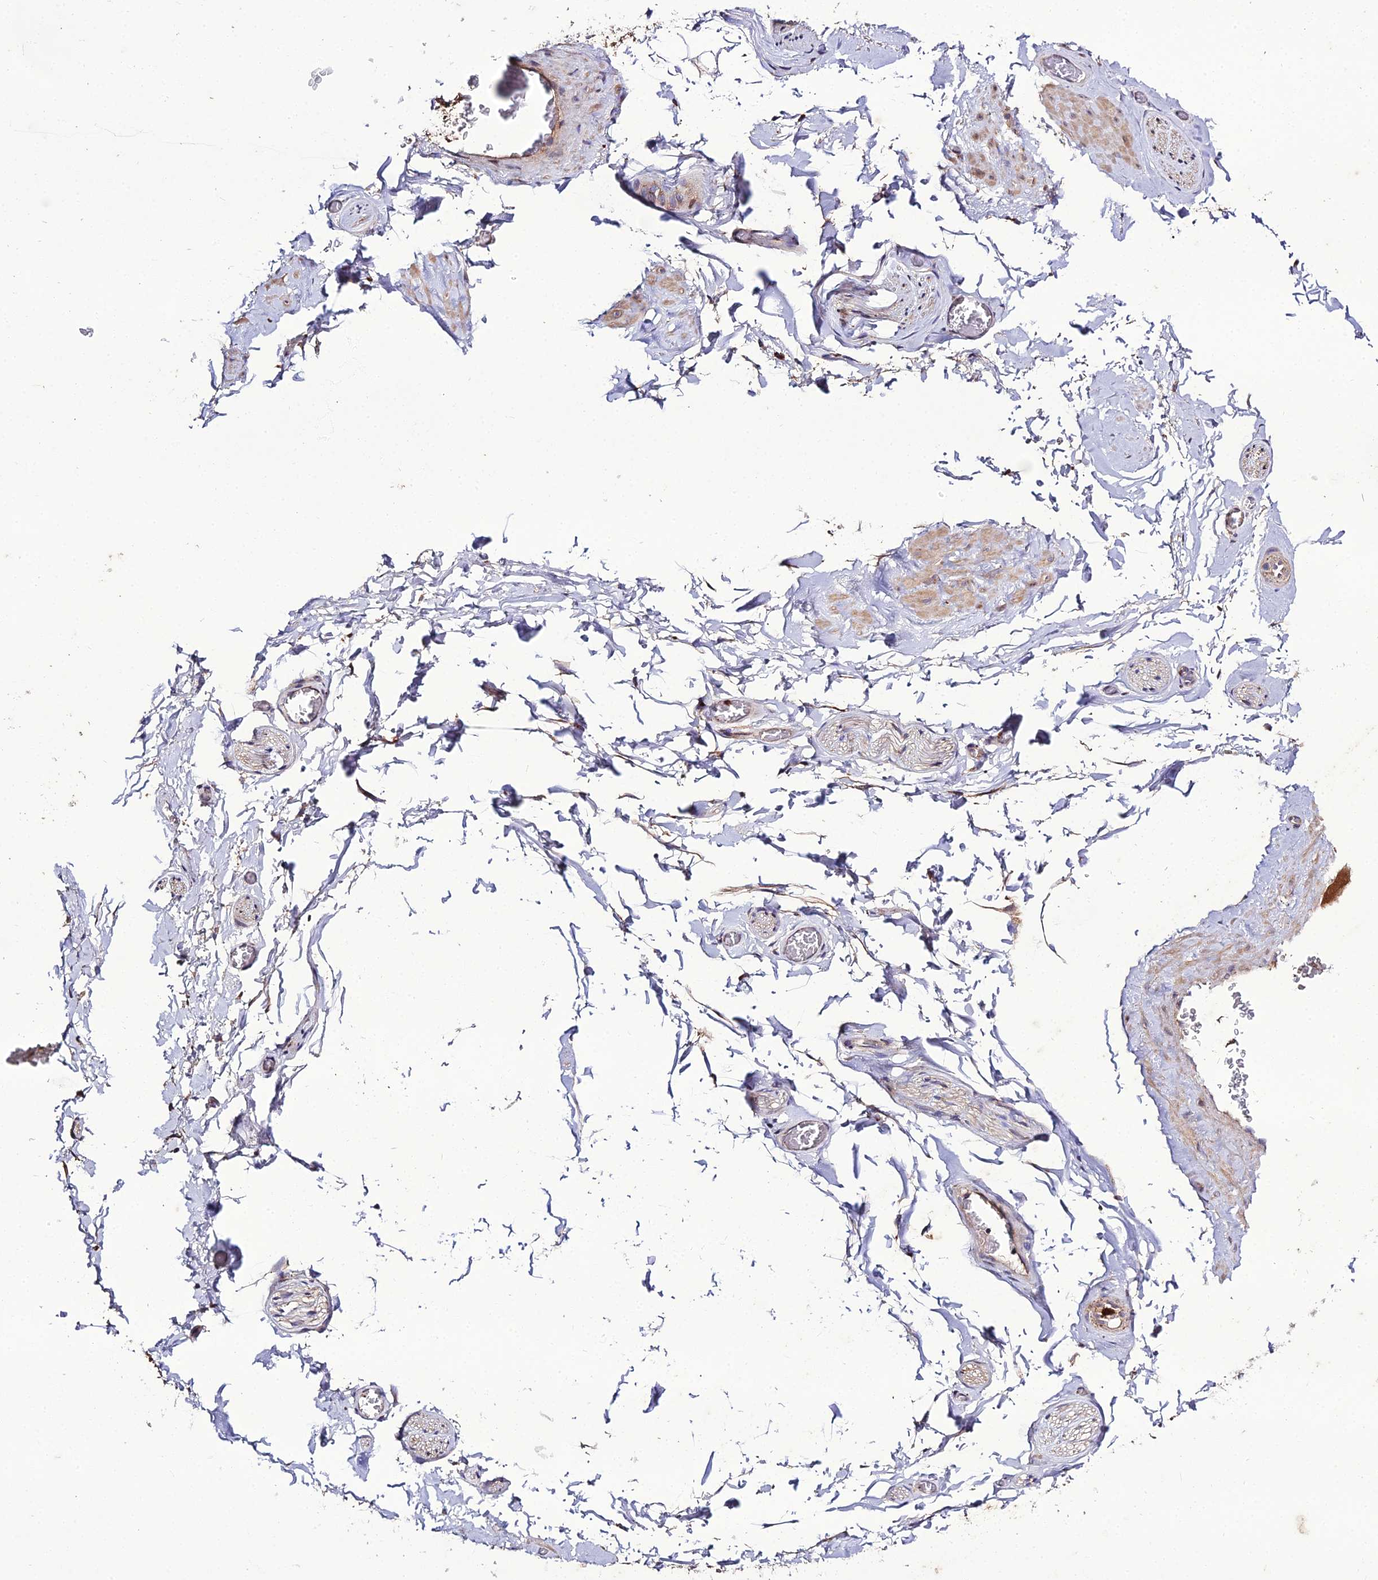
{"staining": {"intensity": "negative", "quantity": "none", "location": "none"}, "tissue": "adipose tissue", "cell_type": "Adipocytes", "image_type": "normal", "snomed": [{"axis": "morphology", "description": "Normal tissue, NOS"}, {"axis": "topography", "description": "Soft tissue"}, {"axis": "topography", "description": "Adipose tissue"}, {"axis": "topography", "description": "Vascular tissue"}, {"axis": "topography", "description": "Peripheral nerve tissue"}], "caption": "This is an immunohistochemistry (IHC) micrograph of normal human adipose tissue. There is no positivity in adipocytes.", "gene": "EID2", "patient": {"sex": "male", "age": 46}}